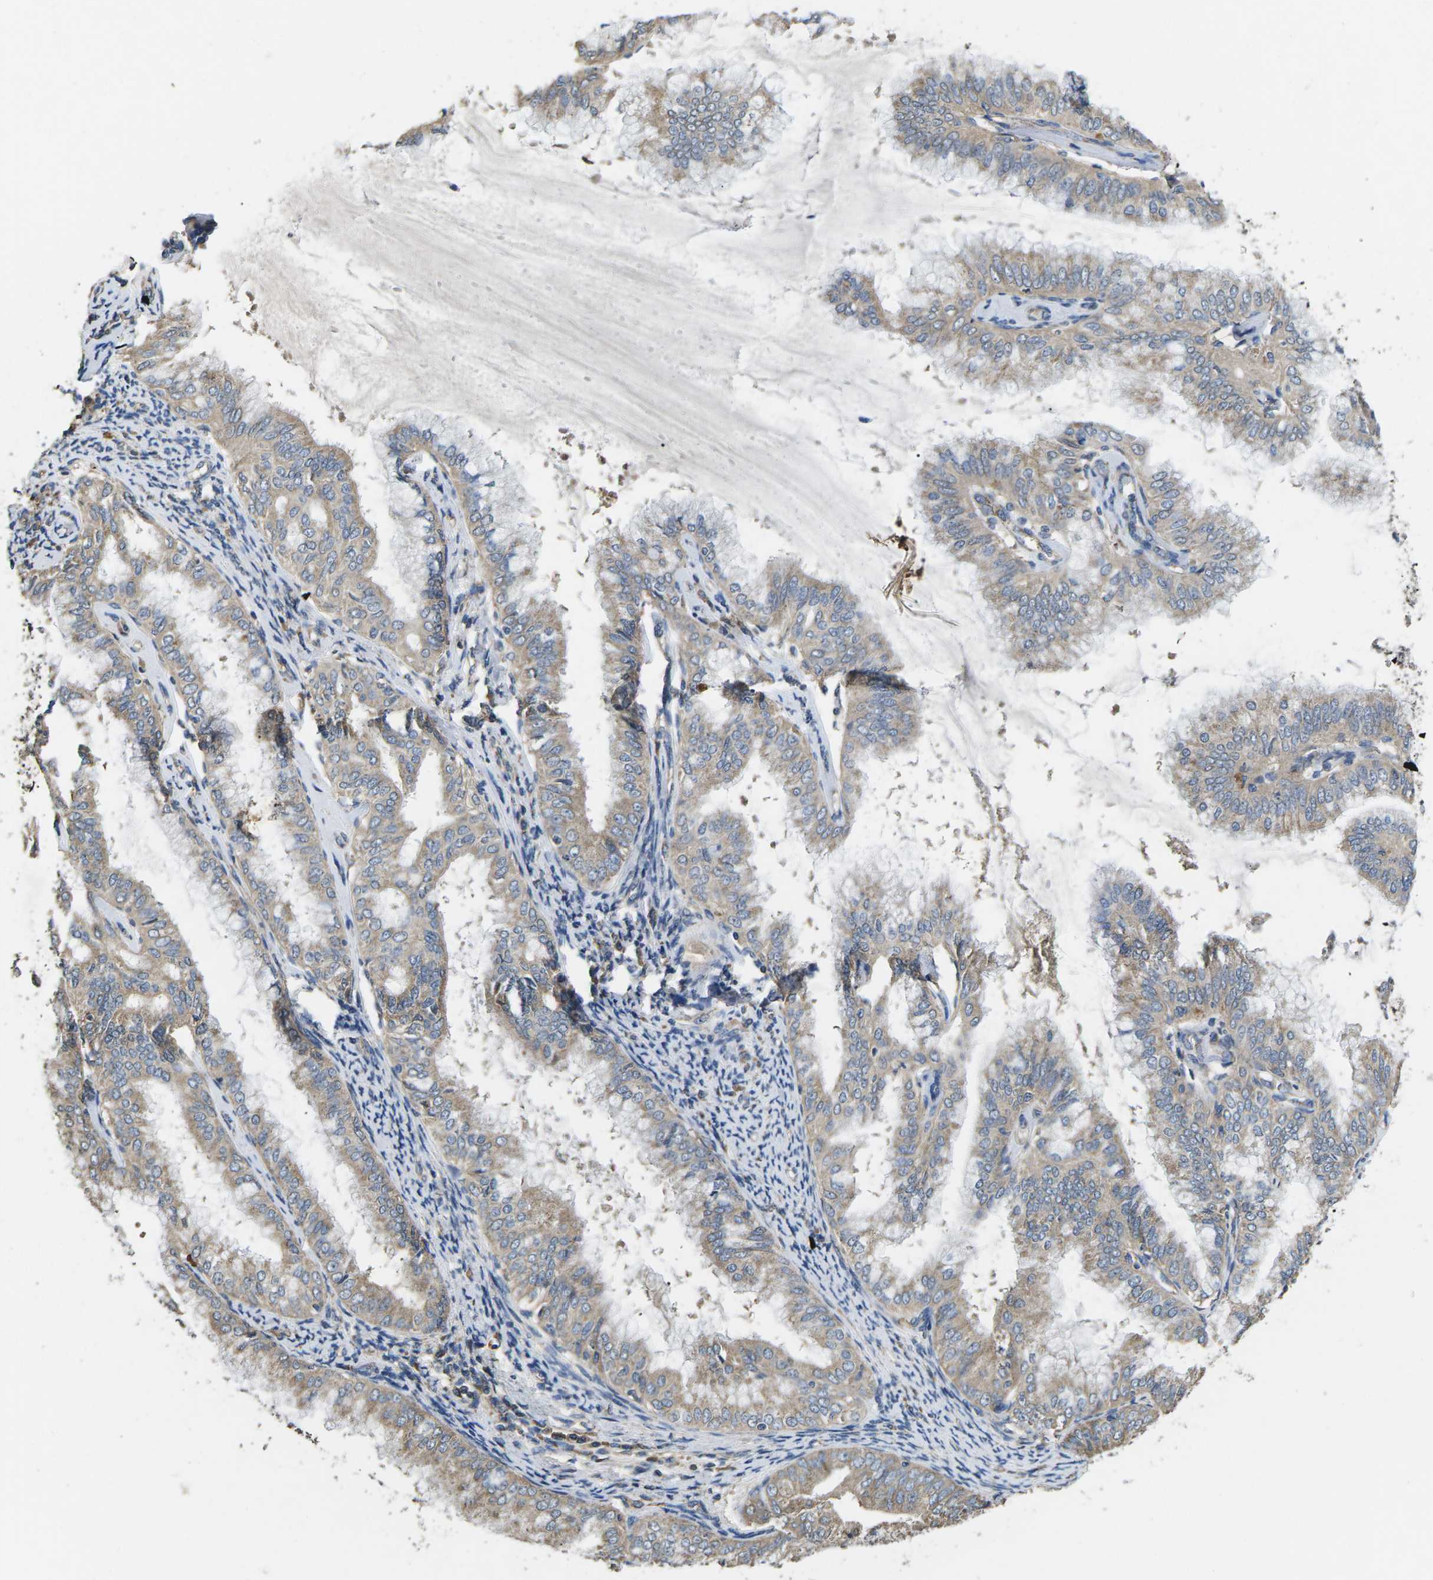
{"staining": {"intensity": "weak", "quantity": "<25%", "location": "cytoplasmic/membranous"}, "tissue": "endometrial cancer", "cell_type": "Tumor cells", "image_type": "cancer", "snomed": [{"axis": "morphology", "description": "Adenocarcinoma, NOS"}, {"axis": "topography", "description": "Endometrium"}], "caption": "IHC histopathology image of human endometrial adenocarcinoma stained for a protein (brown), which shows no expression in tumor cells. Nuclei are stained in blue.", "gene": "B4GAT1", "patient": {"sex": "female", "age": 63}}